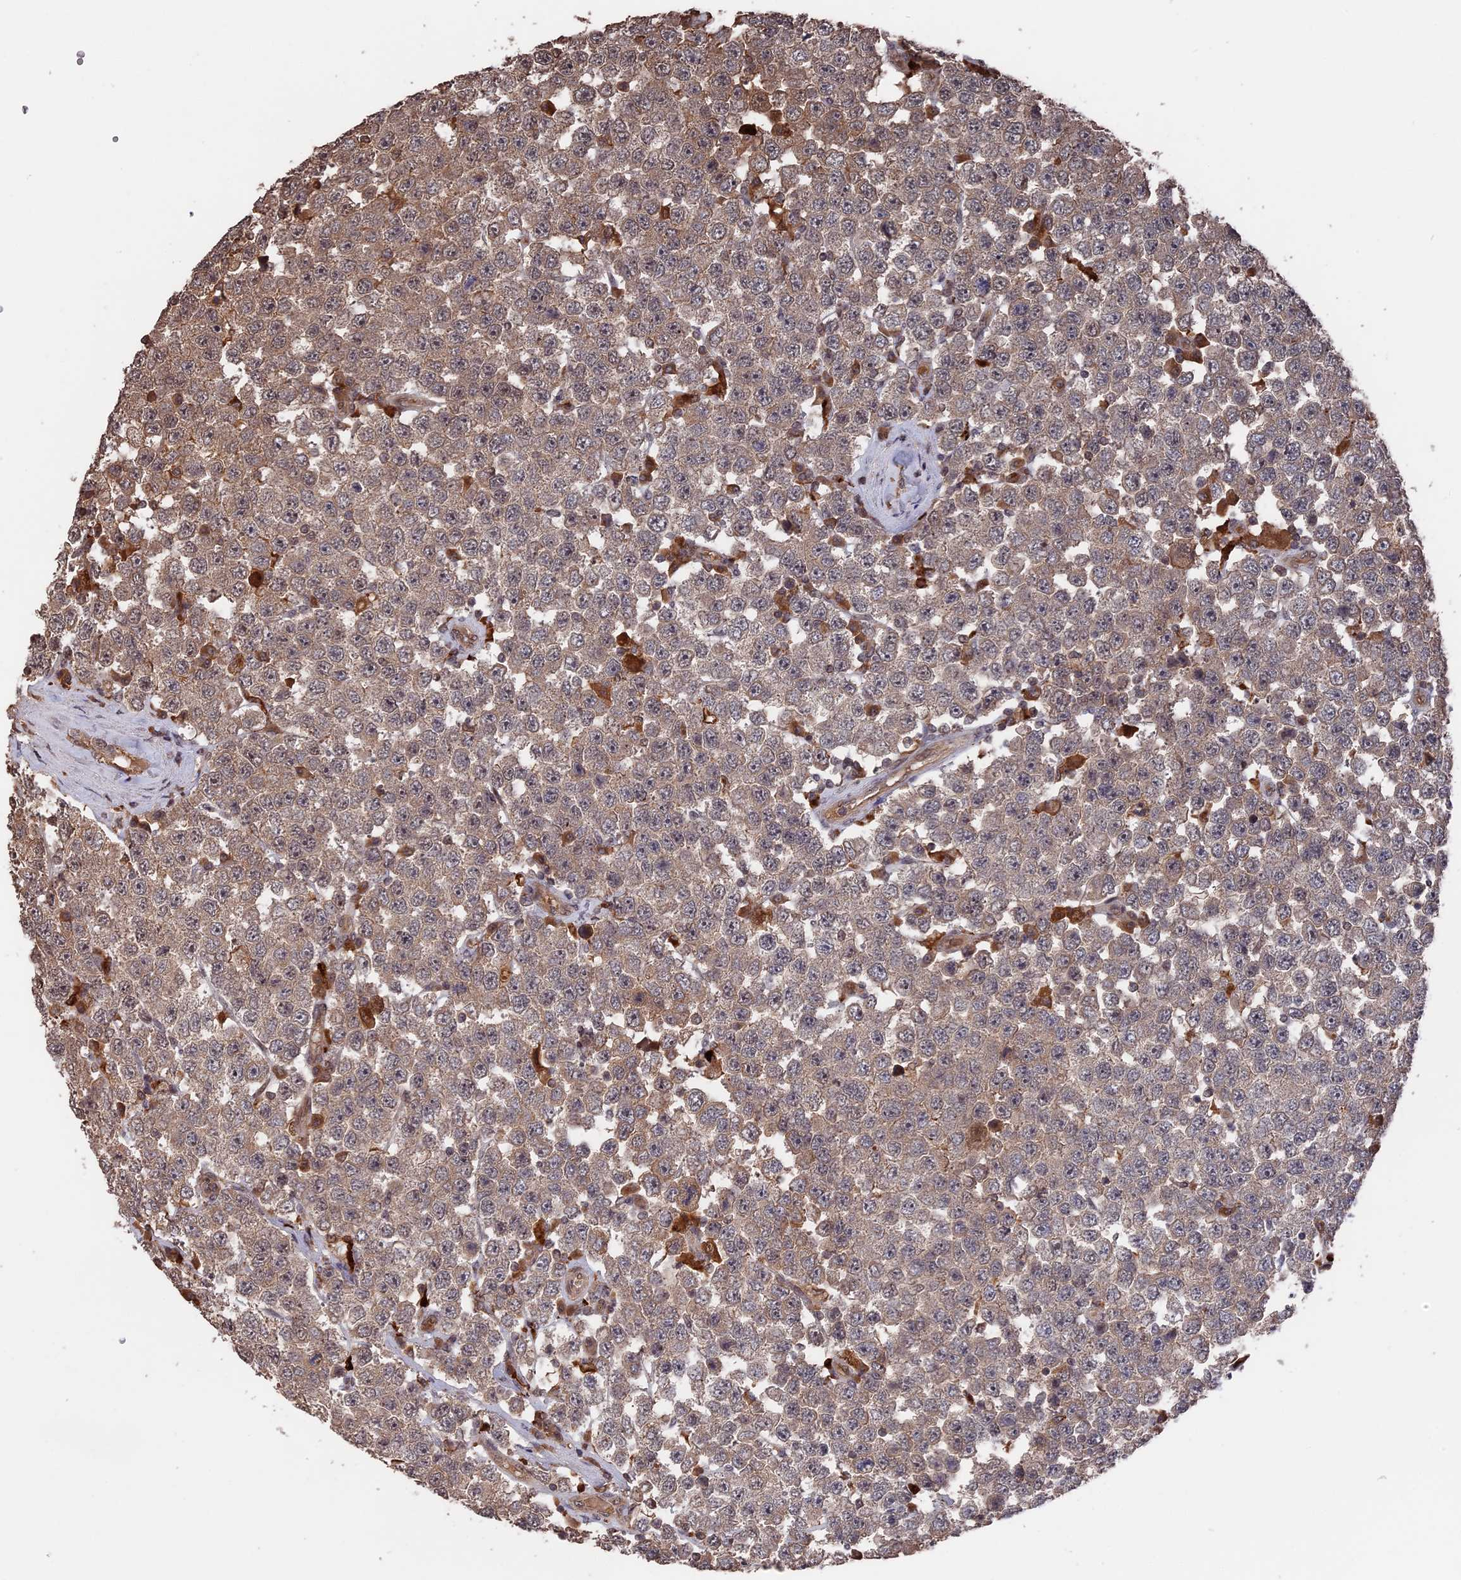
{"staining": {"intensity": "moderate", "quantity": "<25%", "location": "cytoplasmic/membranous"}, "tissue": "testis cancer", "cell_type": "Tumor cells", "image_type": "cancer", "snomed": [{"axis": "morphology", "description": "Seminoma, NOS"}, {"axis": "topography", "description": "Testis"}], "caption": "Immunohistochemical staining of human testis seminoma displays low levels of moderate cytoplasmic/membranous positivity in about <25% of tumor cells.", "gene": "TELO2", "patient": {"sex": "male", "age": 28}}